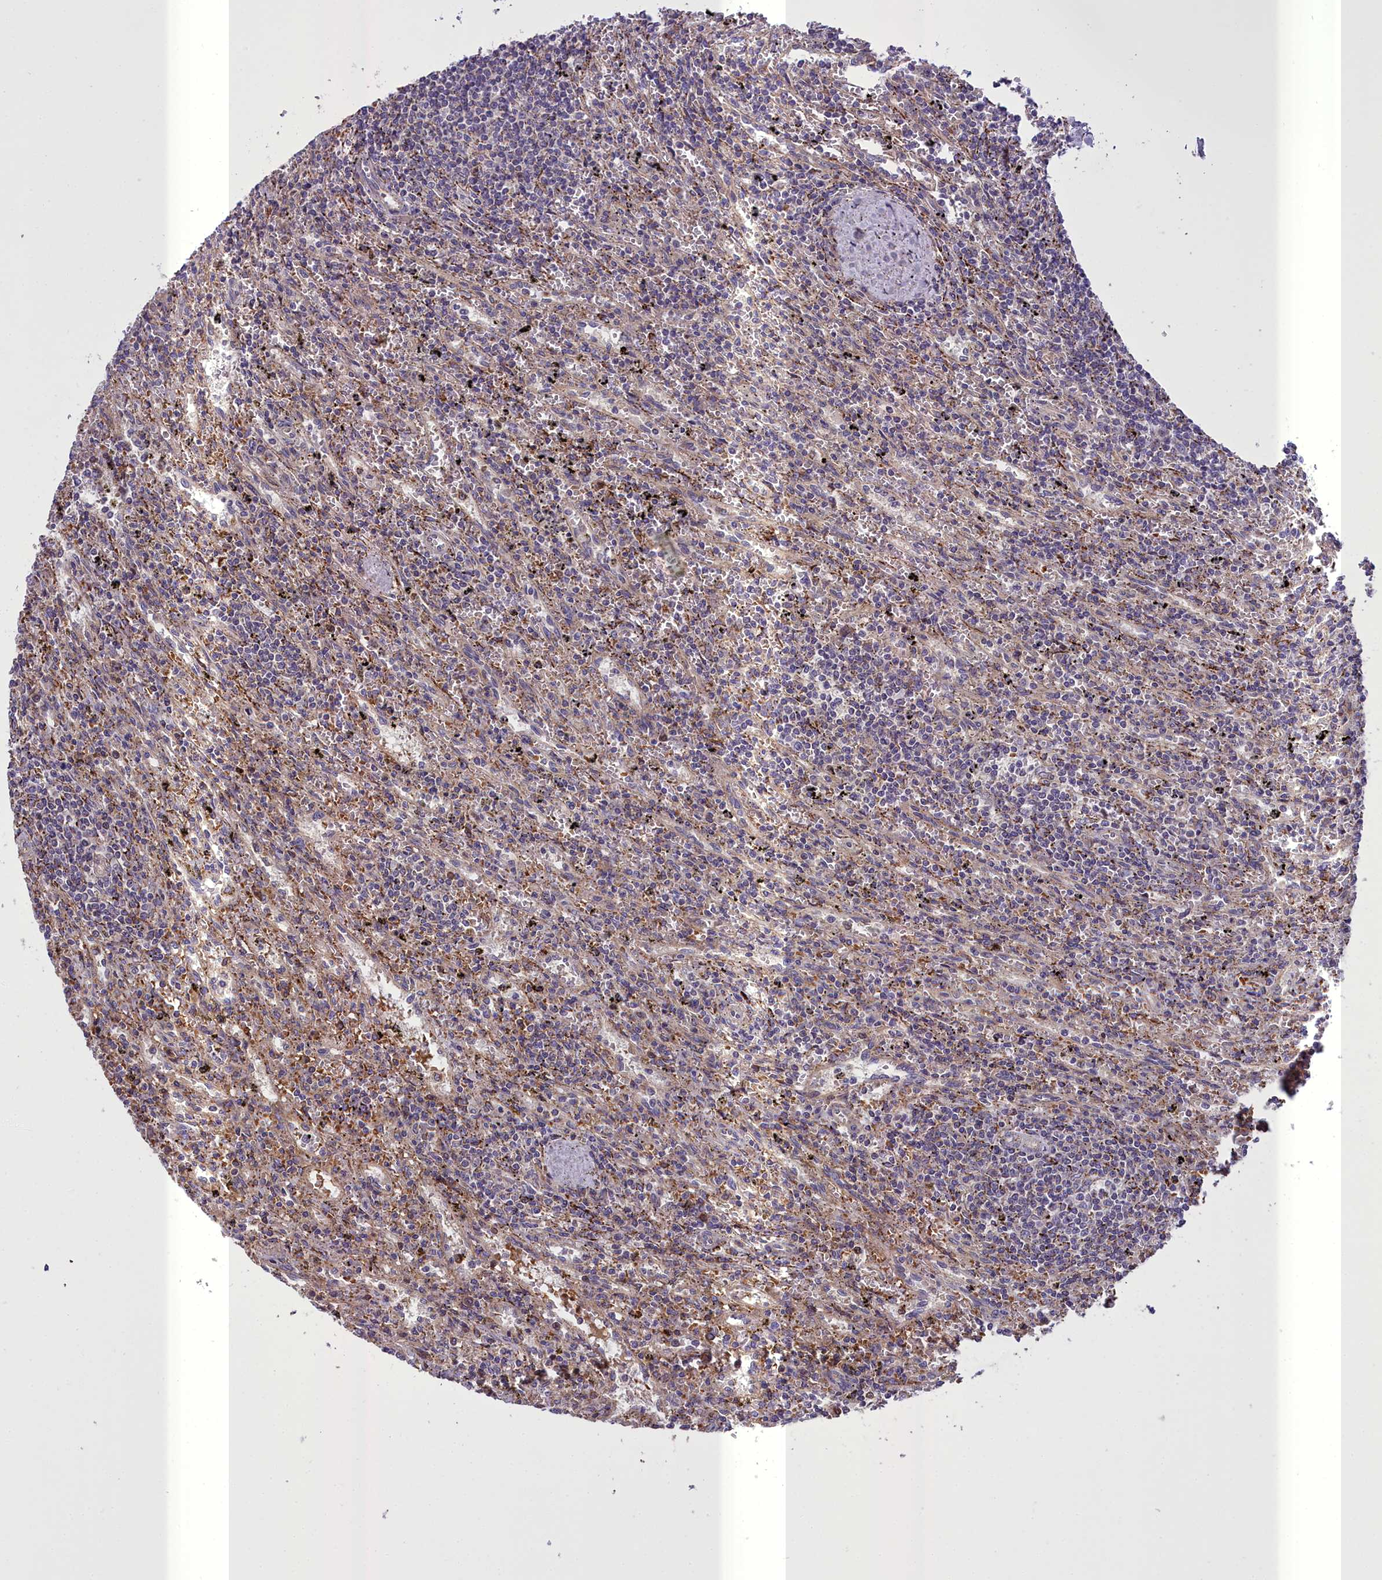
{"staining": {"intensity": "negative", "quantity": "none", "location": "none"}, "tissue": "lymphoma", "cell_type": "Tumor cells", "image_type": "cancer", "snomed": [{"axis": "morphology", "description": "Malignant lymphoma, non-Hodgkin's type, Low grade"}, {"axis": "topography", "description": "Spleen"}], "caption": "Immunohistochemical staining of lymphoma displays no significant staining in tumor cells.", "gene": "TBC1D24", "patient": {"sex": "male", "age": 76}}